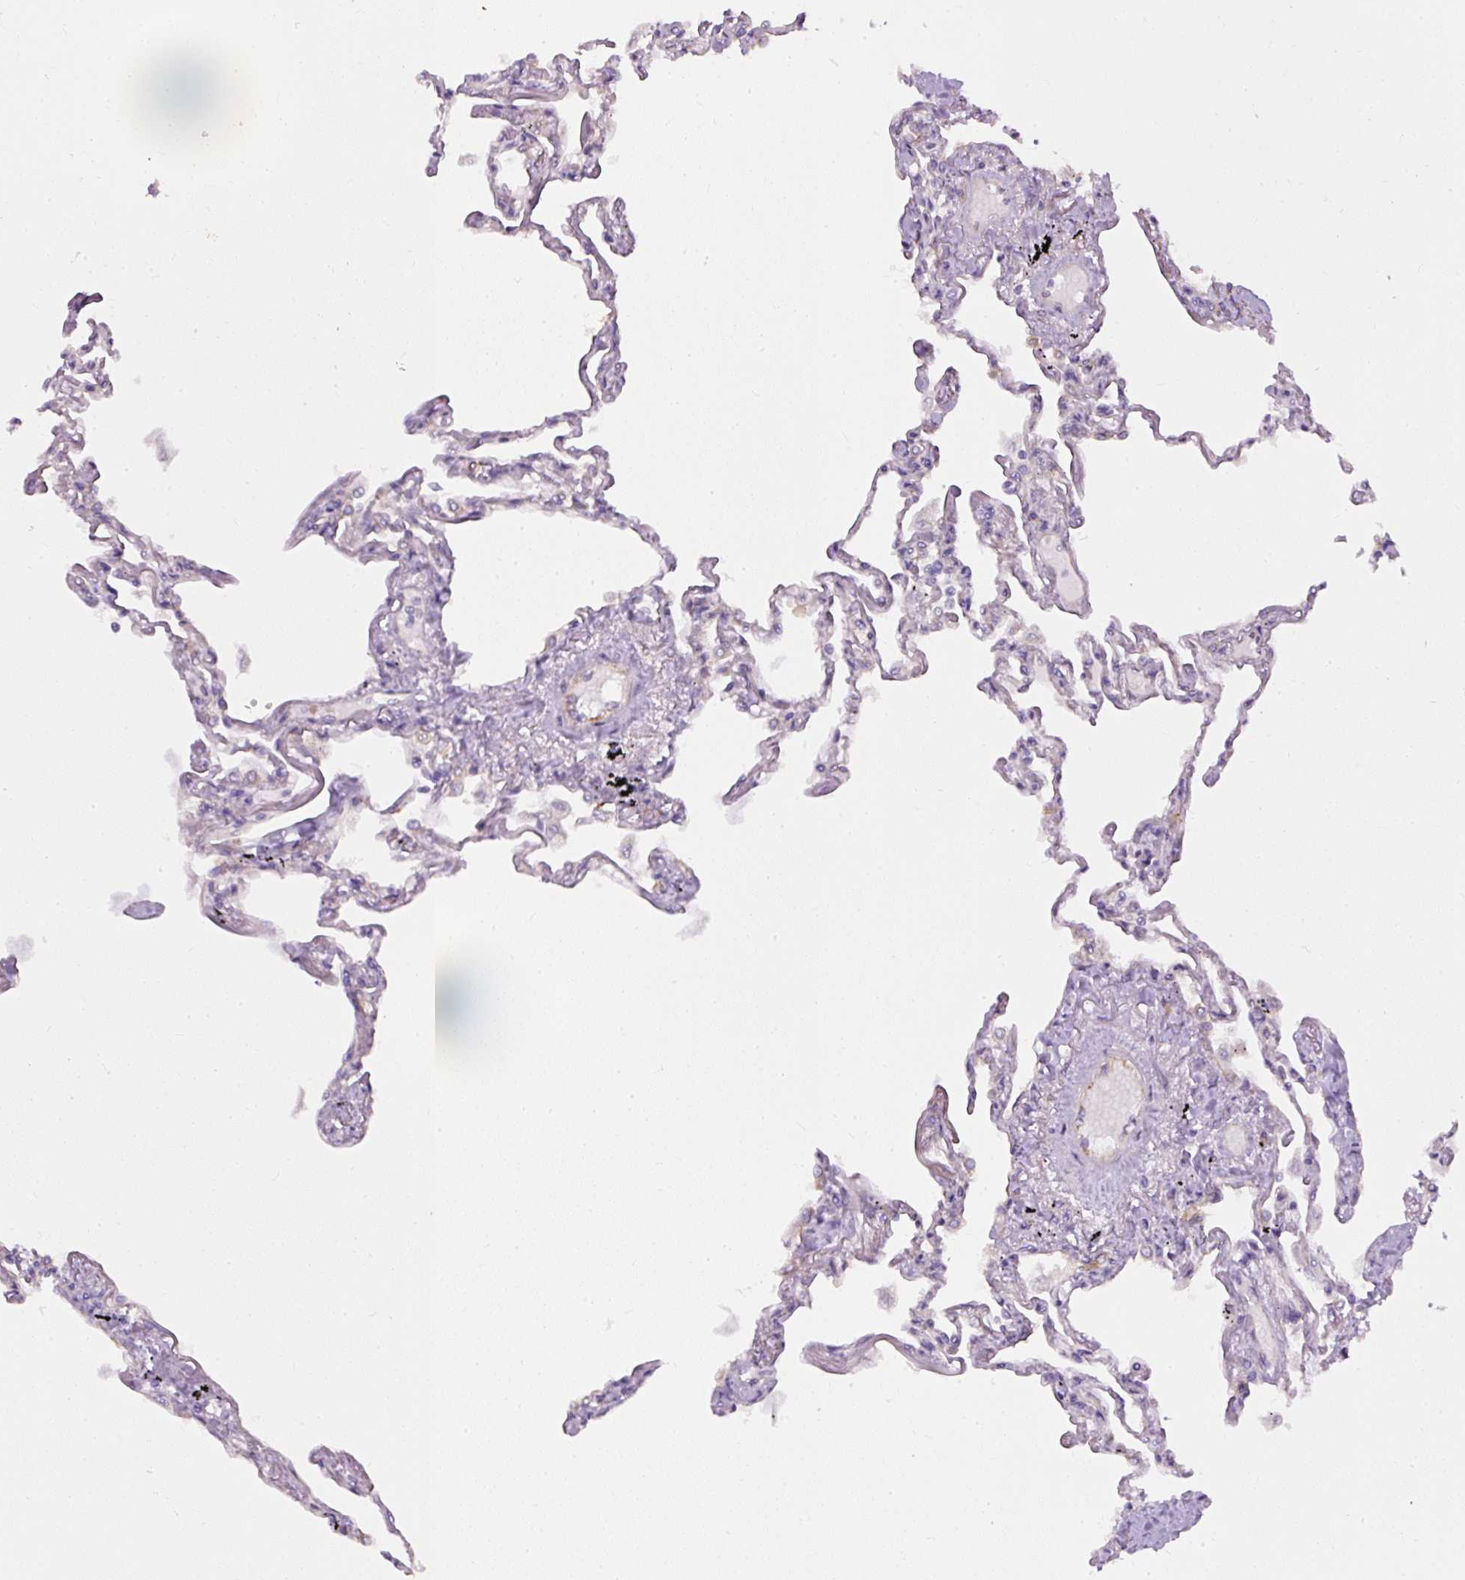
{"staining": {"intensity": "weak", "quantity": "25%-75%", "location": "cytoplasmic/membranous"}, "tissue": "lung", "cell_type": "Alveolar cells", "image_type": "normal", "snomed": [{"axis": "morphology", "description": "Normal tissue, NOS"}, {"axis": "topography", "description": "Lung"}], "caption": "Immunohistochemistry histopathology image of normal lung: lung stained using immunohistochemistry (IHC) reveals low levels of weak protein expression localized specifically in the cytoplasmic/membranous of alveolar cells, appearing as a cytoplasmic/membranous brown color.", "gene": "FAM149A", "patient": {"sex": "female", "age": 67}}